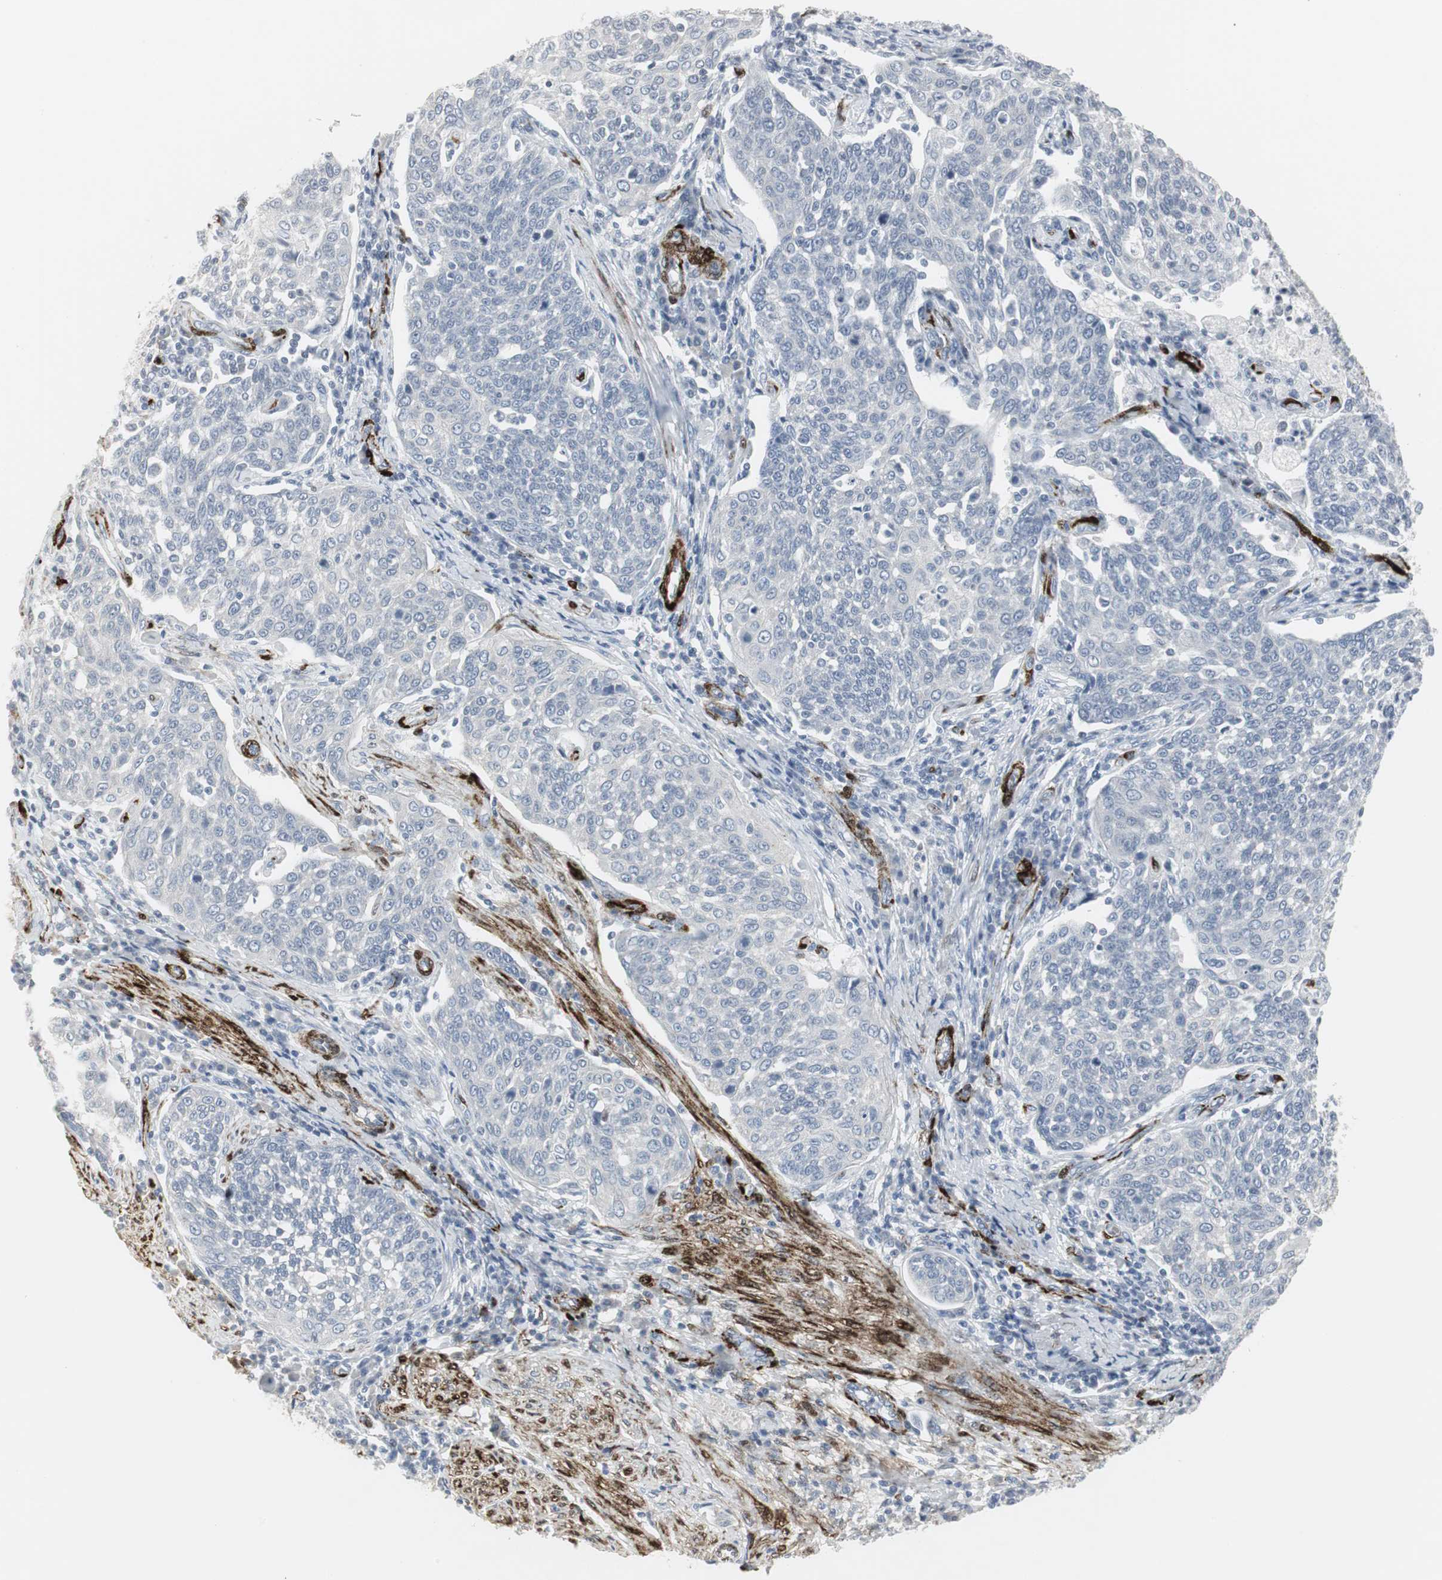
{"staining": {"intensity": "negative", "quantity": "none", "location": "none"}, "tissue": "cervical cancer", "cell_type": "Tumor cells", "image_type": "cancer", "snomed": [{"axis": "morphology", "description": "Squamous cell carcinoma, NOS"}, {"axis": "topography", "description": "Cervix"}], "caption": "DAB immunohistochemical staining of human squamous cell carcinoma (cervical) demonstrates no significant staining in tumor cells. (DAB IHC visualized using brightfield microscopy, high magnification).", "gene": "PPP1R14A", "patient": {"sex": "female", "age": 34}}